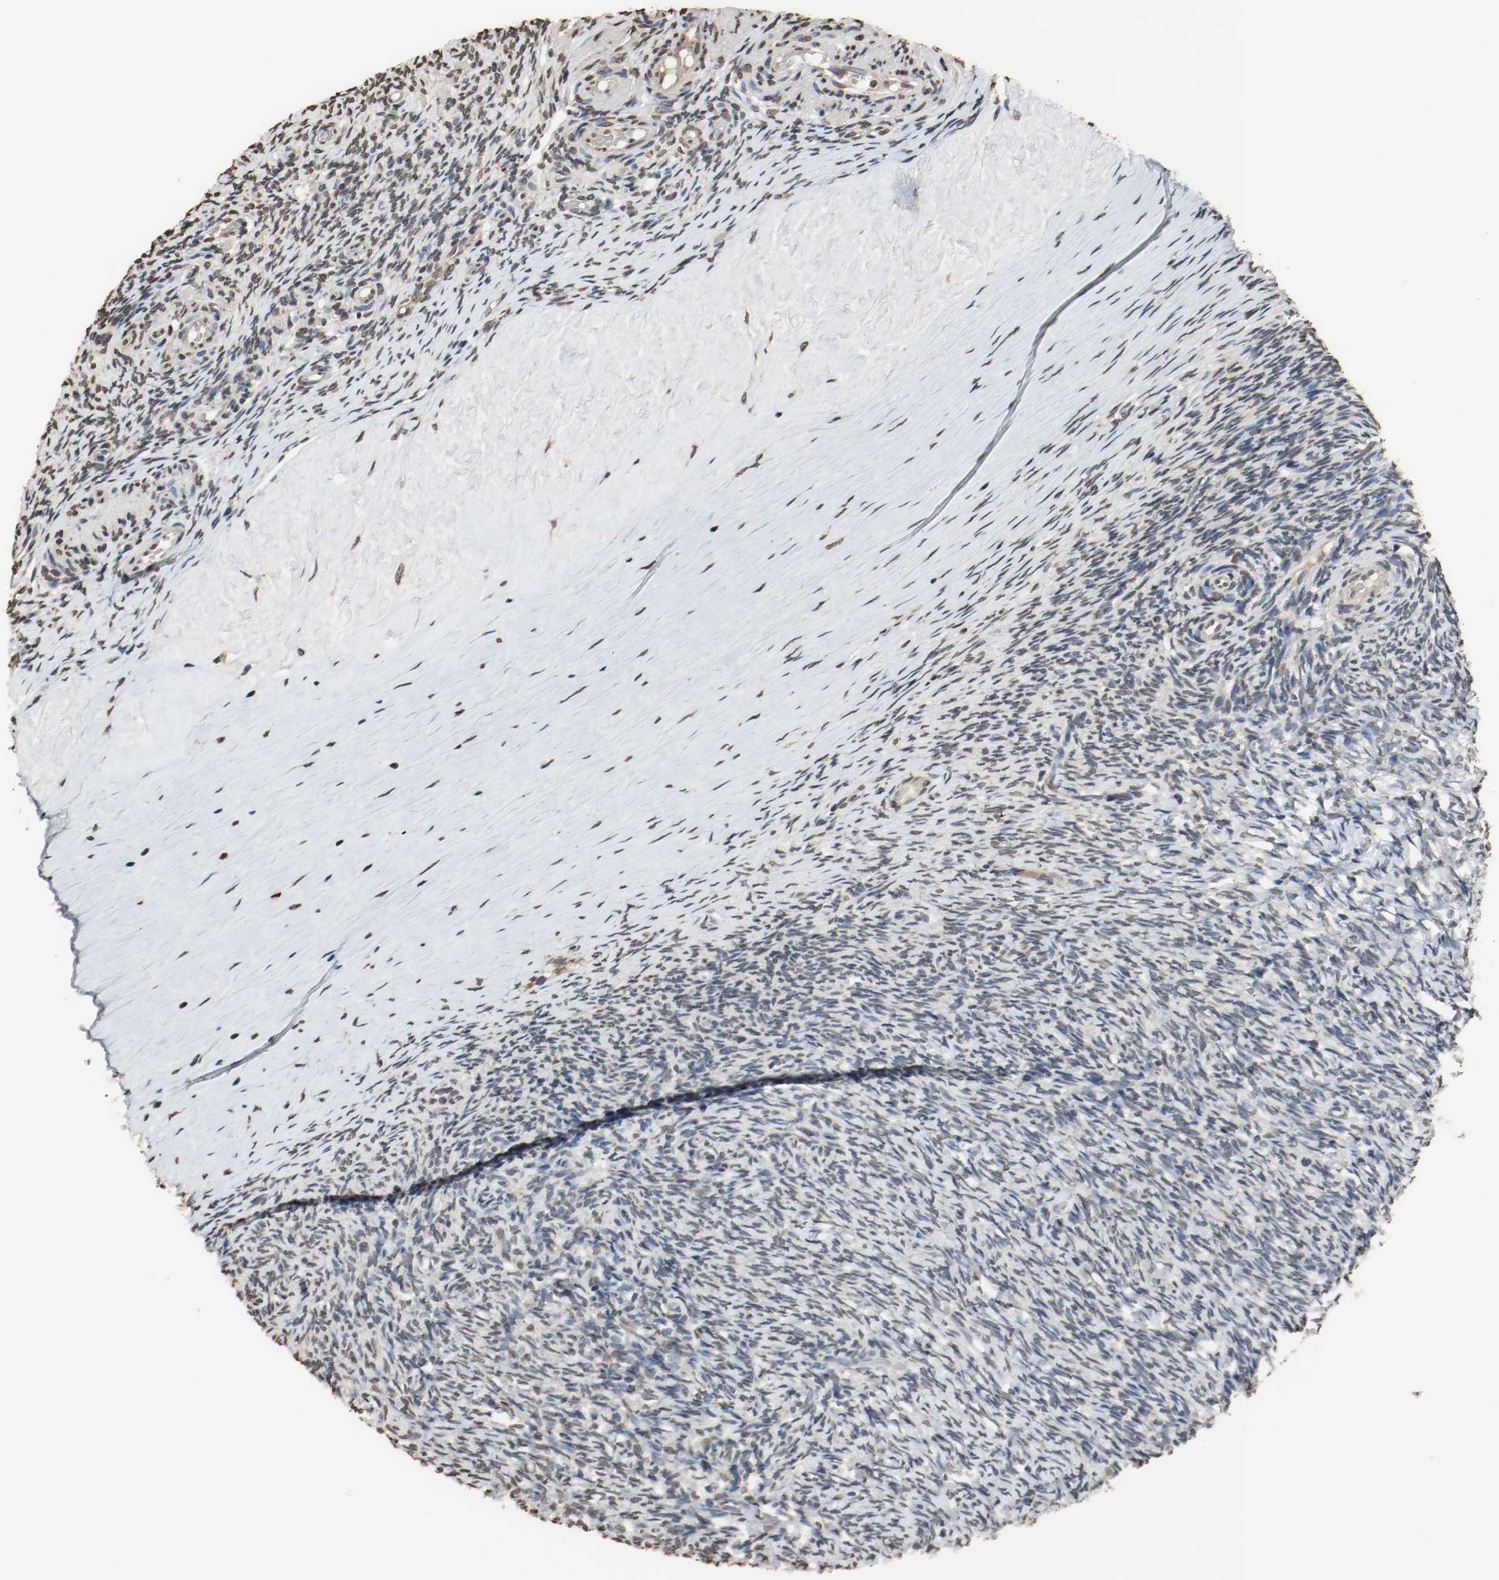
{"staining": {"intensity": "negative", "quantity": "none", "location": "none"}, "tissue": "ovary", "cell_type": "Follicle cells", "image_type": "normal", "snomed": [{"axis": "morphology", "description": "Normal tissue, NOS"}, {"axis": "topography", "description": "Ovary"}], "caption": "The IHC micrograph has no significant positivity in follicle cells of ovary.", "gene": "RTN4", "patient": {"sex": "female", "age": 60}}